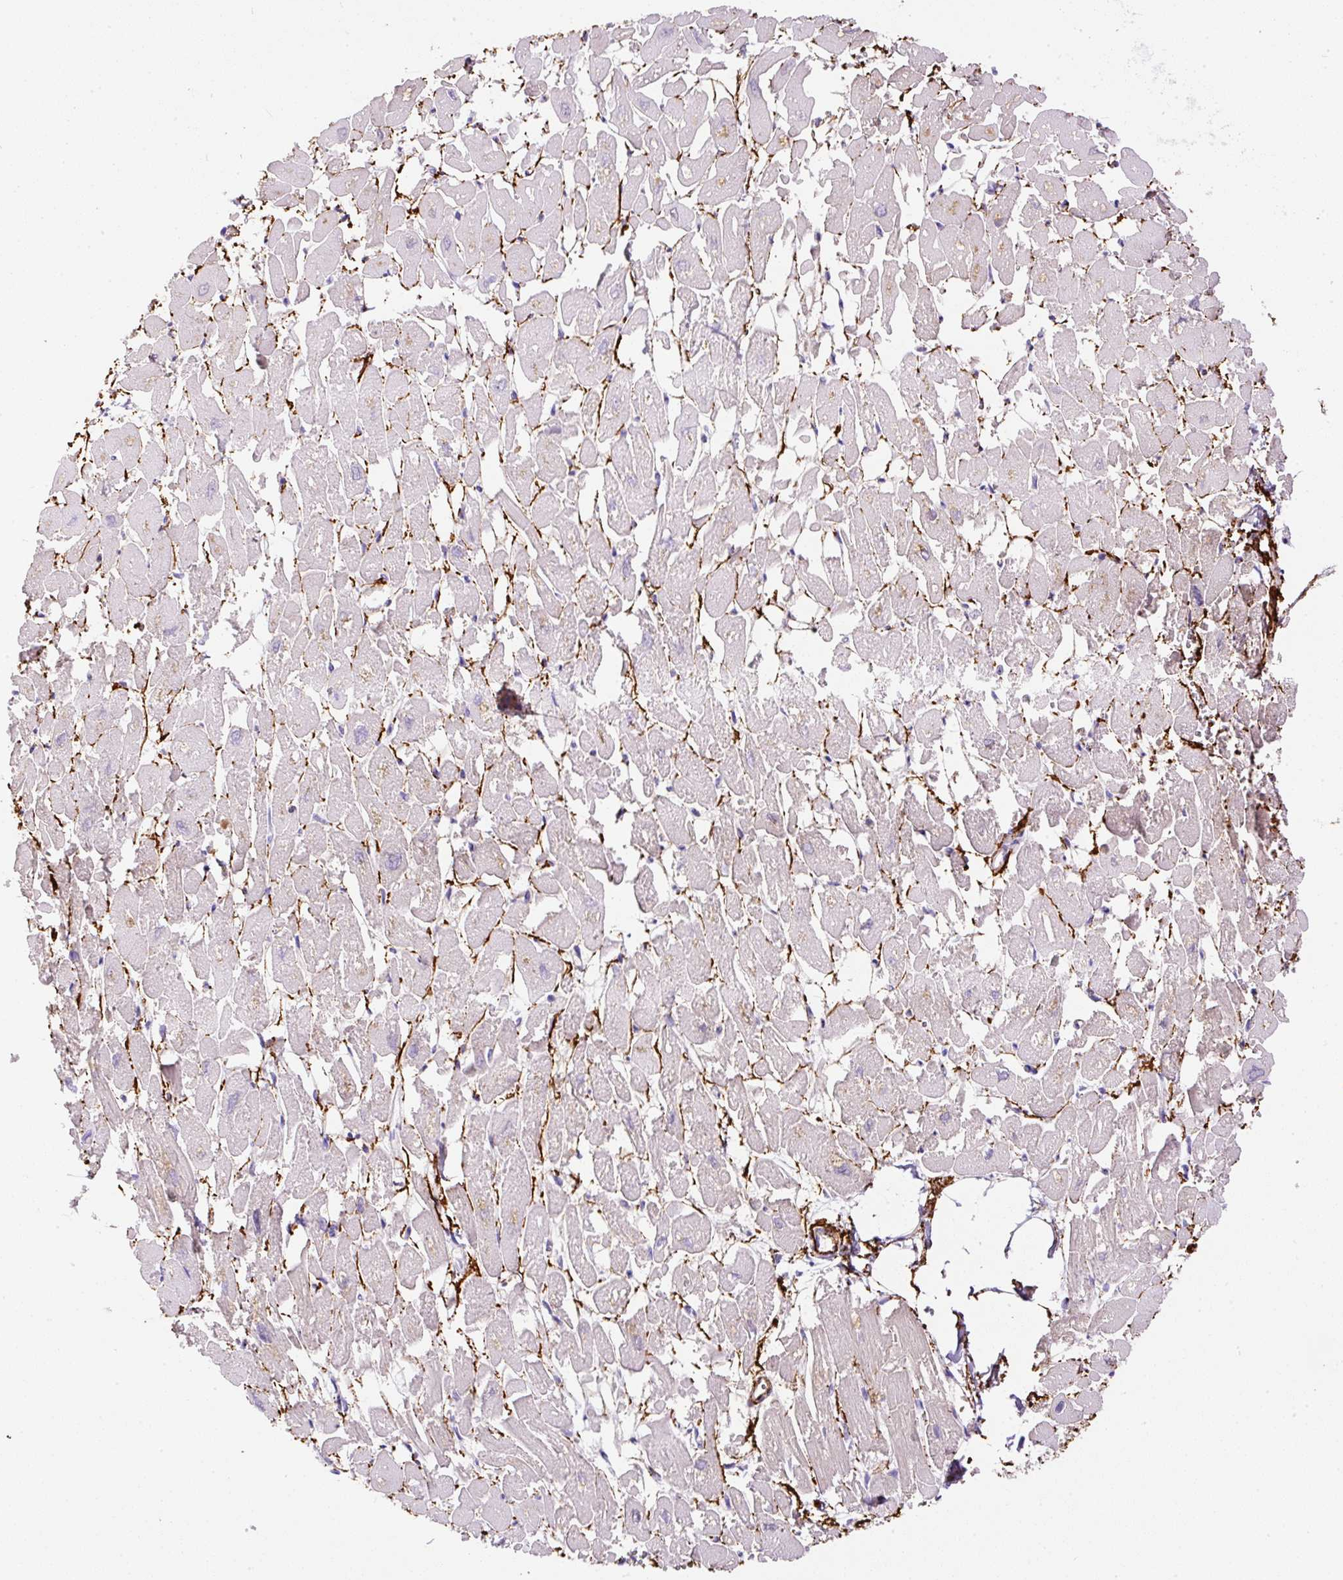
{"staining": {"intensity": "negative", "quantity": "none", "location": "none"}, "tissue": "heart muscle", "cell_type": "Cardiomyocytes", "image_type": "normal", "snomed": [{"axis": "morphology", "description": "Normal tissue, NOS"}, {"axis": "topography", "description": "Heart"}], "caption": "The histopathology image reveals no staining of cardiomyocytes in normal heart muscle.", "gene": "APCS", "patient": {"sex": "male", "age": 54}}